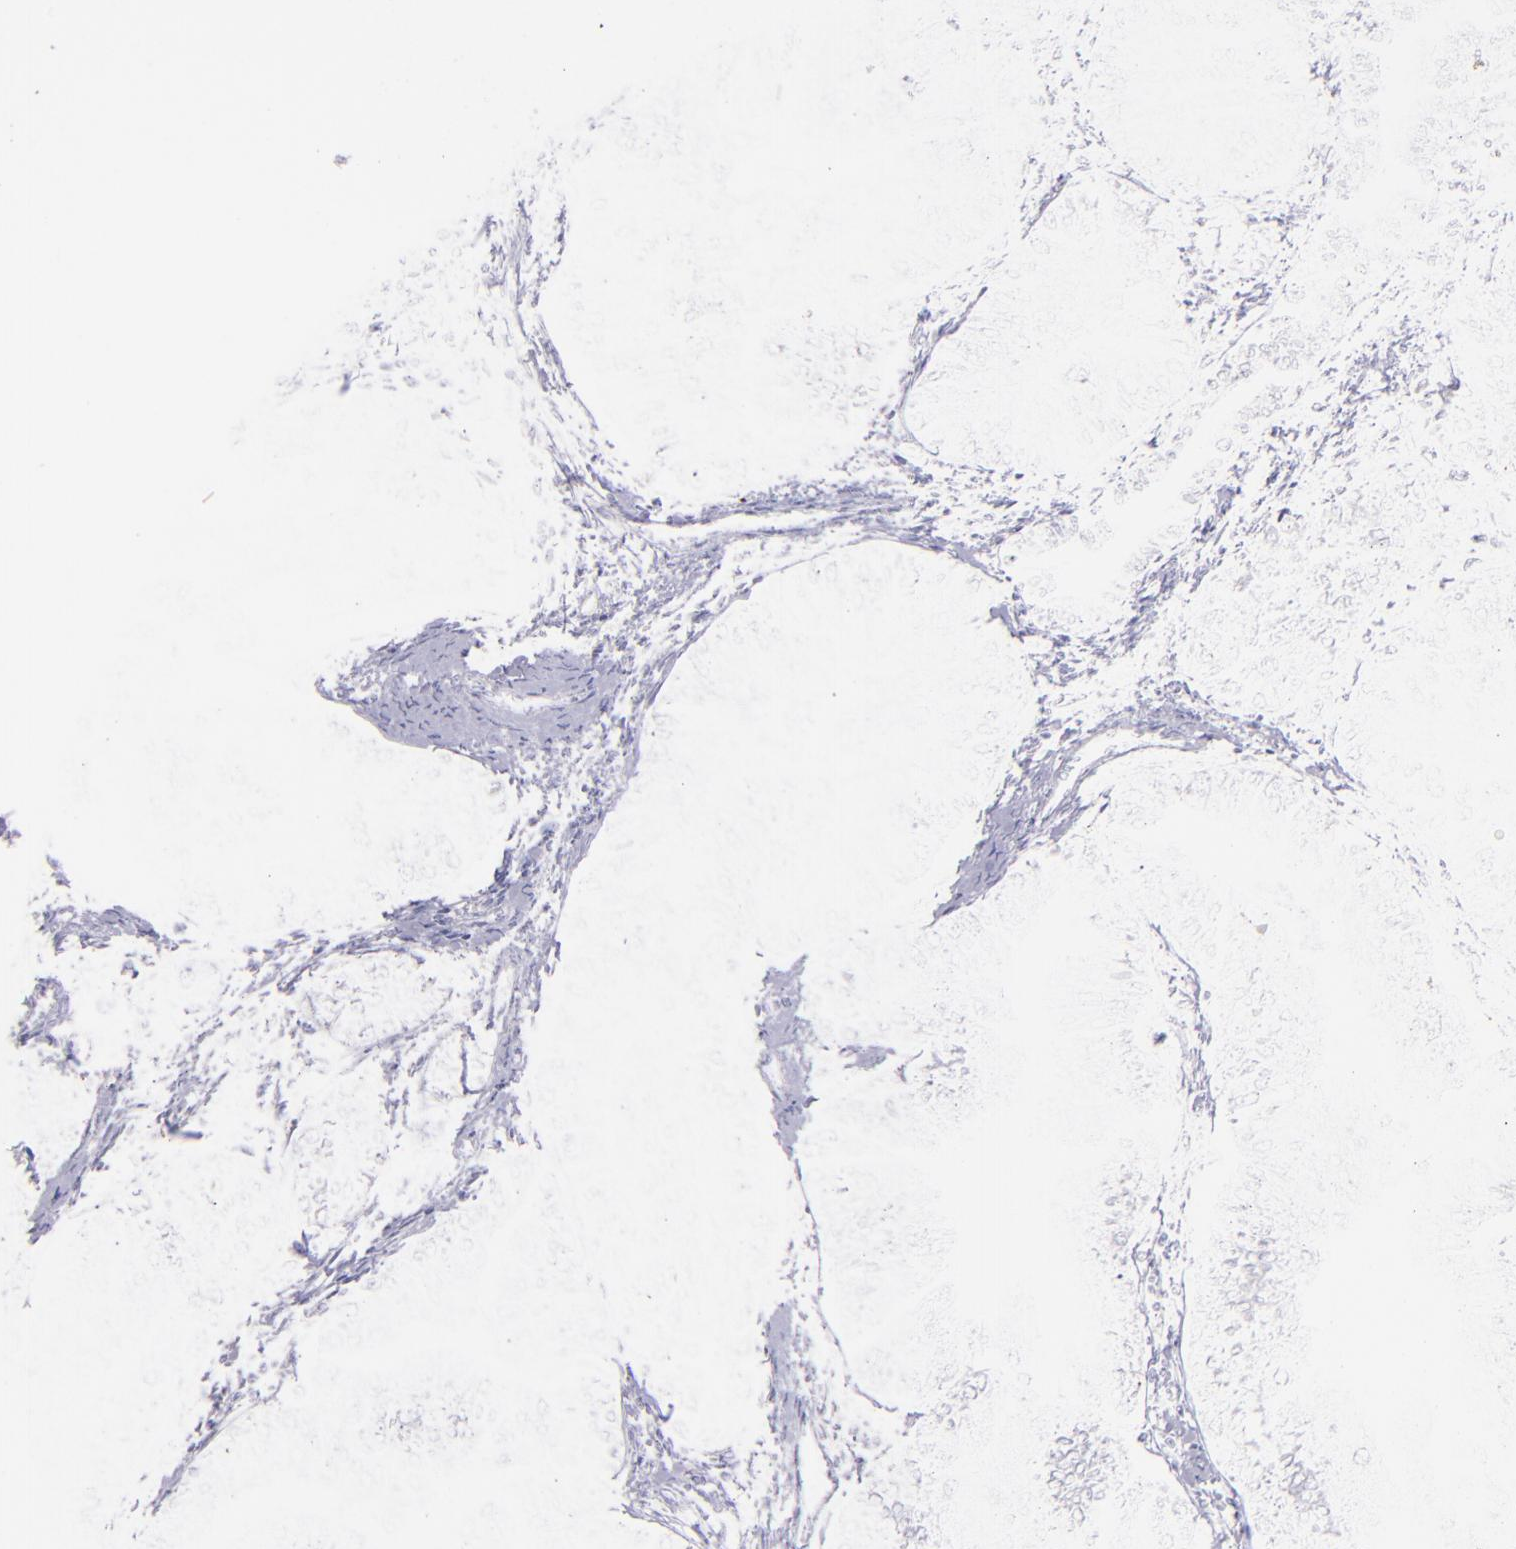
{"staining": {"intensity": "negative", "quantity": "none", "location": "none"}, "tissue": "endometrial cancer", "cell_type": "Tumor cells", "image_type": "cancer", "snomed": [{"axis": "morphology", "description": "Adenocarcinoma, NOS"}, {"axis": "topography", "description": "Endometrium"}], "caption": "Protein analysis of adenocarcinoma (endometrial) shows no significant positivity in tumor cells.", "gene": "CD72", "patient": {"sex": "female", "age": 53}}